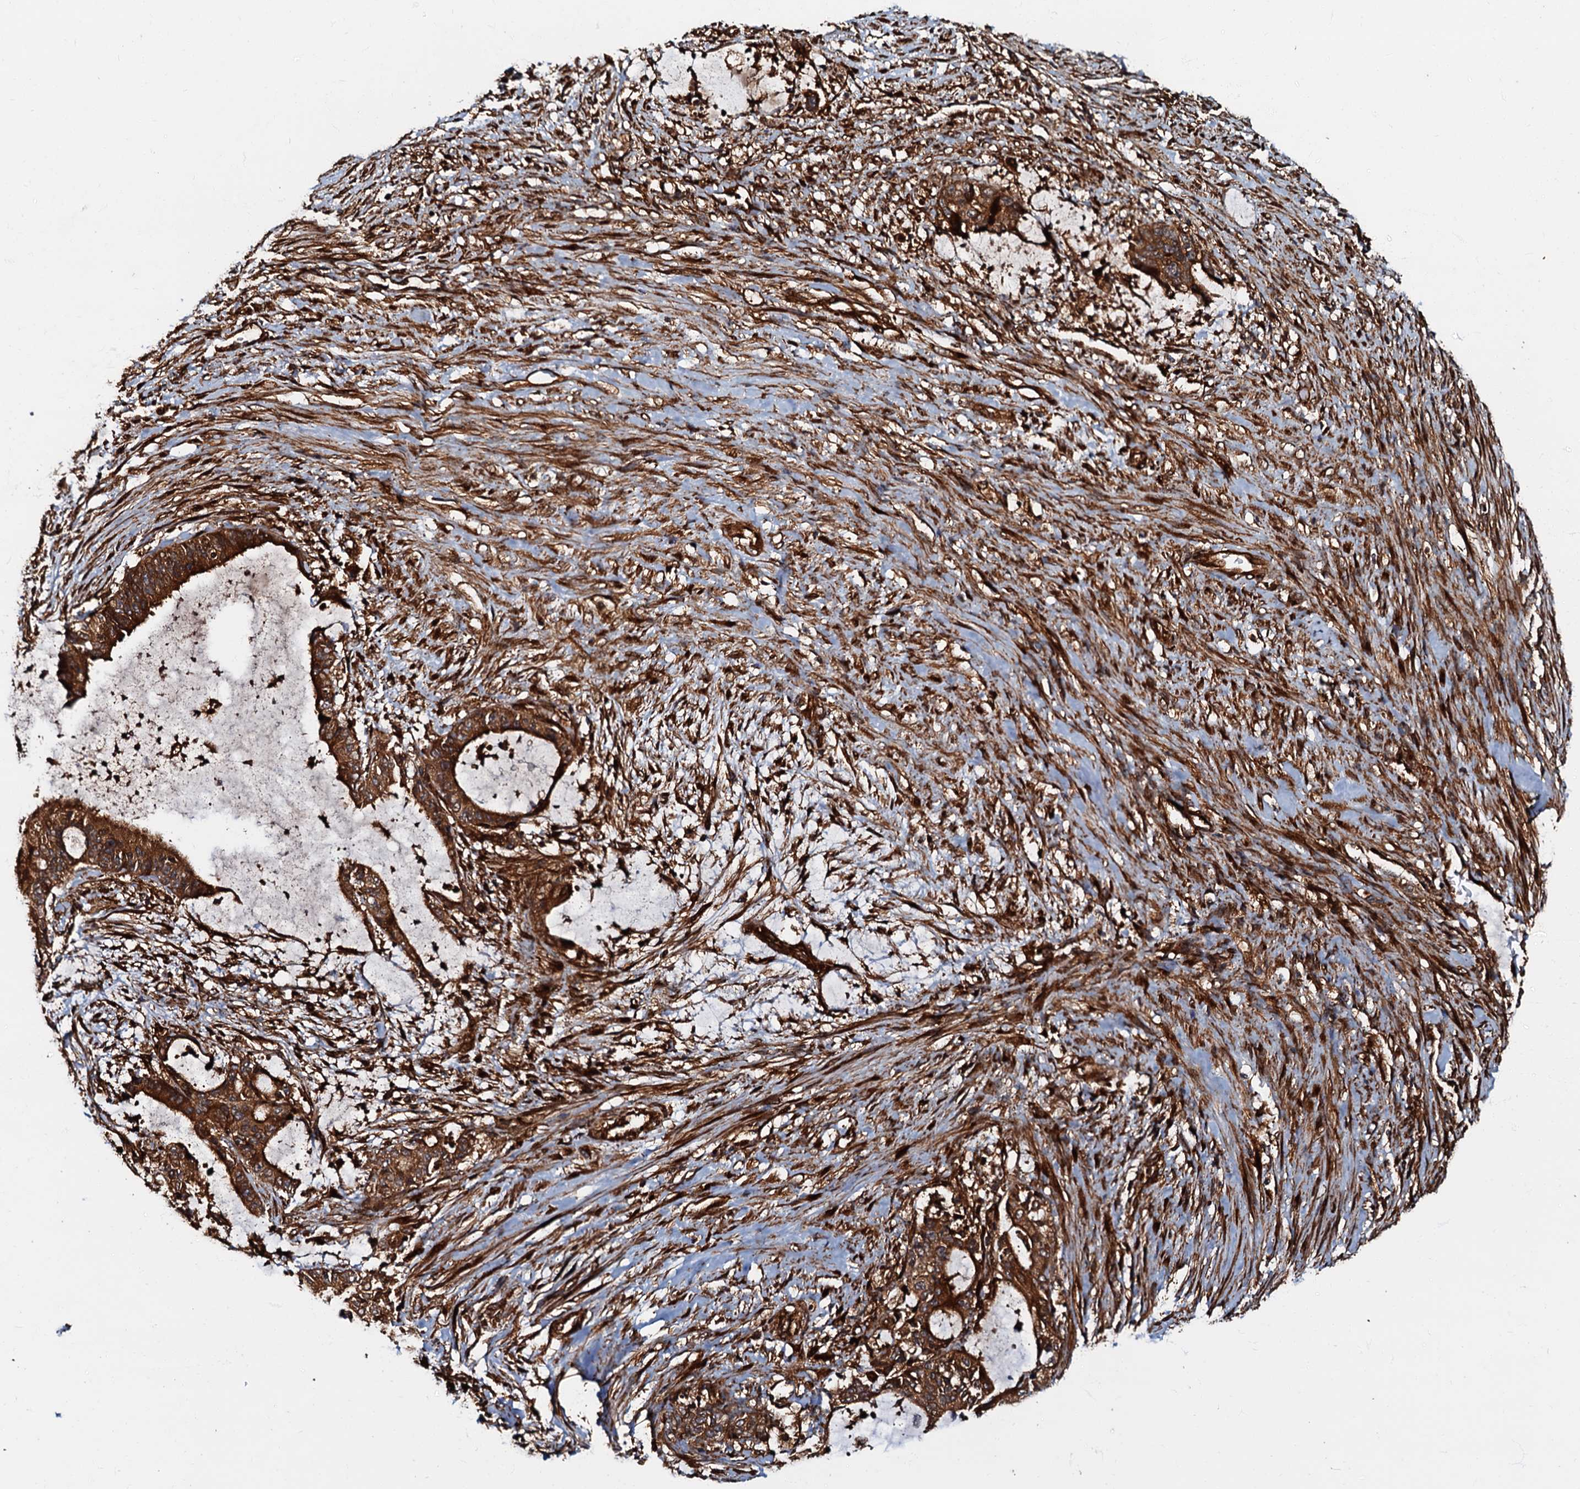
{"staining": {"intensity": "strong", "quantity": ">75%", "location": "cytoplasmic/membranous"}, "tissue": "liver cancer", "cell_type": "Tumor cells", "image_type": "cancer", "snomed": [{"axis": "morphology", "description": "Normal tissue, NOS"}, {"axis": "morphology", "description": "Cholangiocarcinoma"}, {"axis": "topography", "description": "Liver"}, {"axis": "topography", "description": "Peripheral nerve tissue"}], "caption": "A photomicrograph of cholangiocarcinoma (liver) stained for a protein reveals strong cytoplasmic/membranous brown staining in tumor cells. Ihc stains the protein of interest in brown and the nuclei are stained blue.", "gene": "BLOC1S6", "patient": {"sex": "female", "age": 73}}